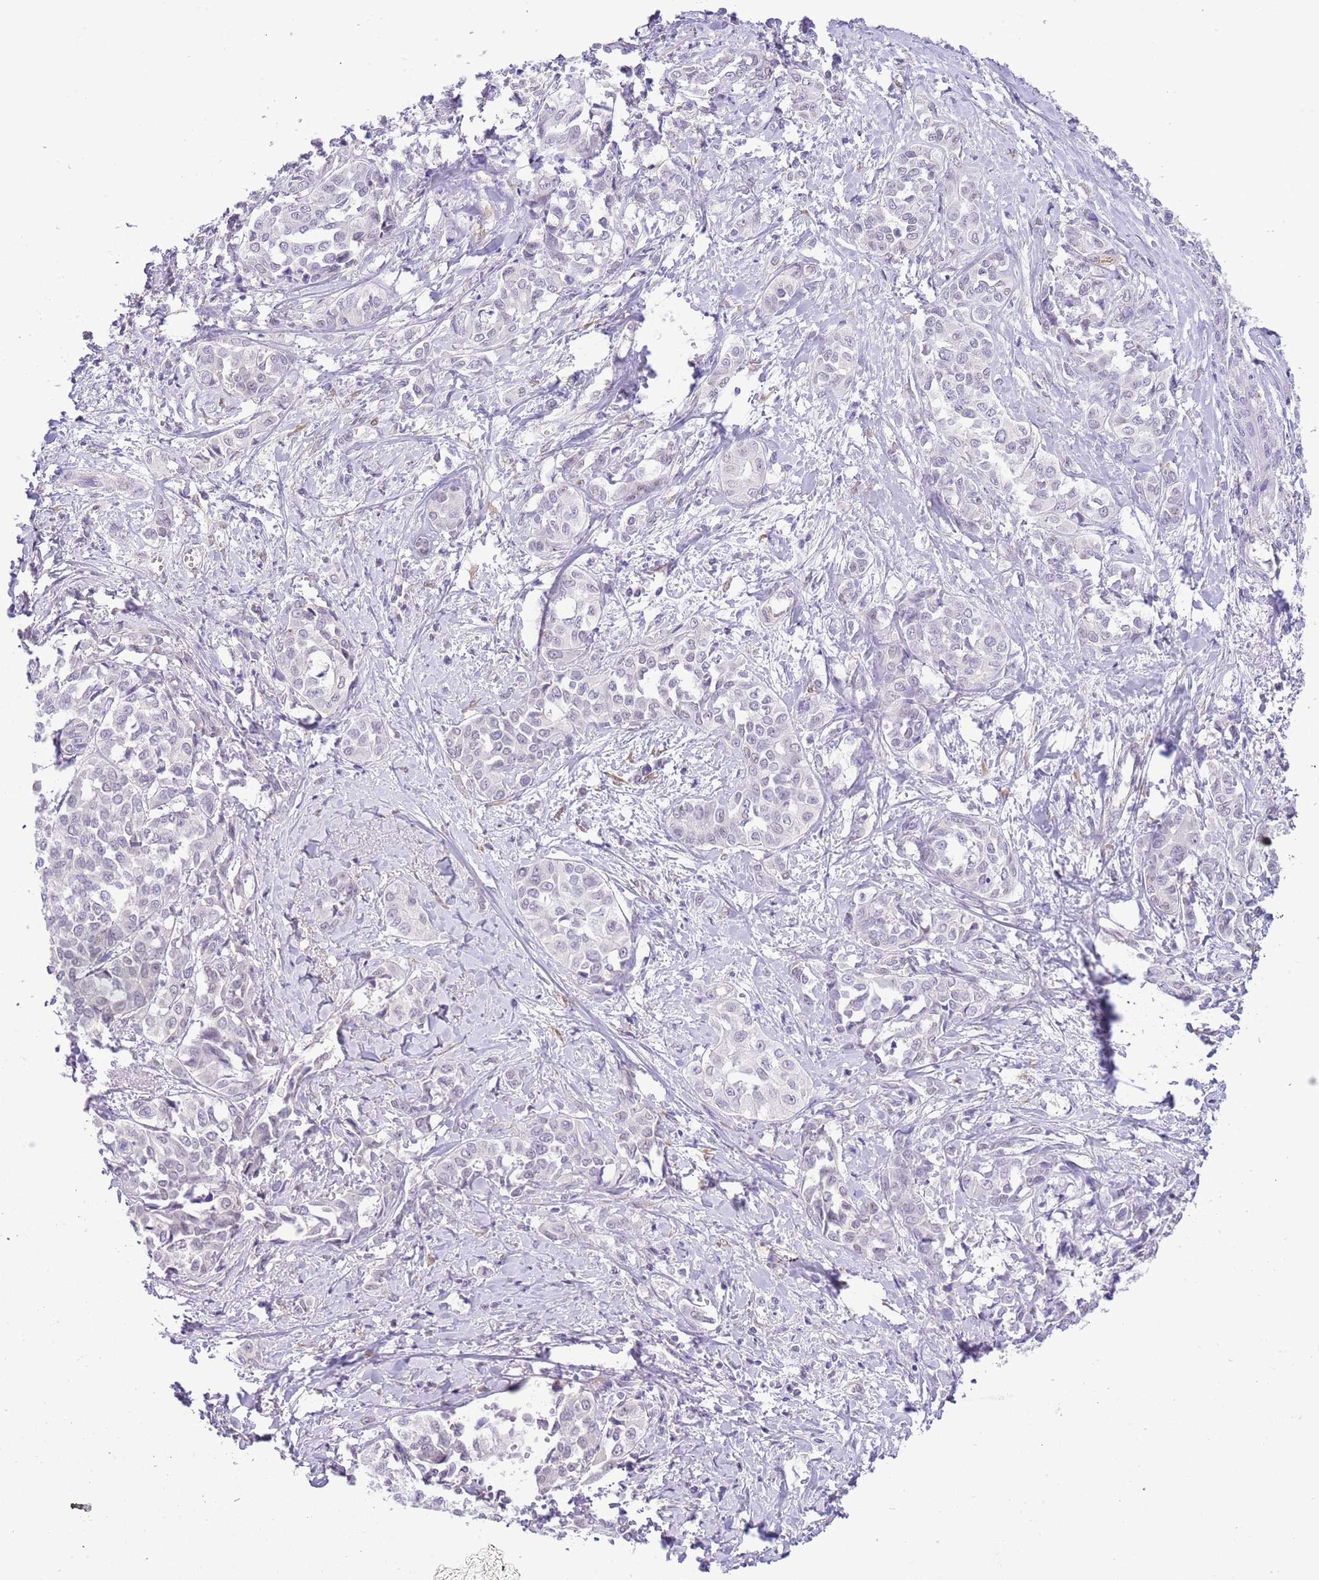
{"staining": {"intensity": "negative", "quantity": "none", "location": "none"}, "tissue": "liver cancer", "cell_type": "Tumor cells", "image_type": "cancer", "snomed": [{"axis": "morphology", "description": "Cholangiocarcinoma"}, {"axis": "topography", "description": "Liver"}], "caption": "Tumor cells are negative for brown protein staining in cholangiocarcinoma (liver). (DAB immunohistochemistry with hematoxylin counter stain).", "gene": "MIDN", "patient": {"sex": "female", "age": 77}}